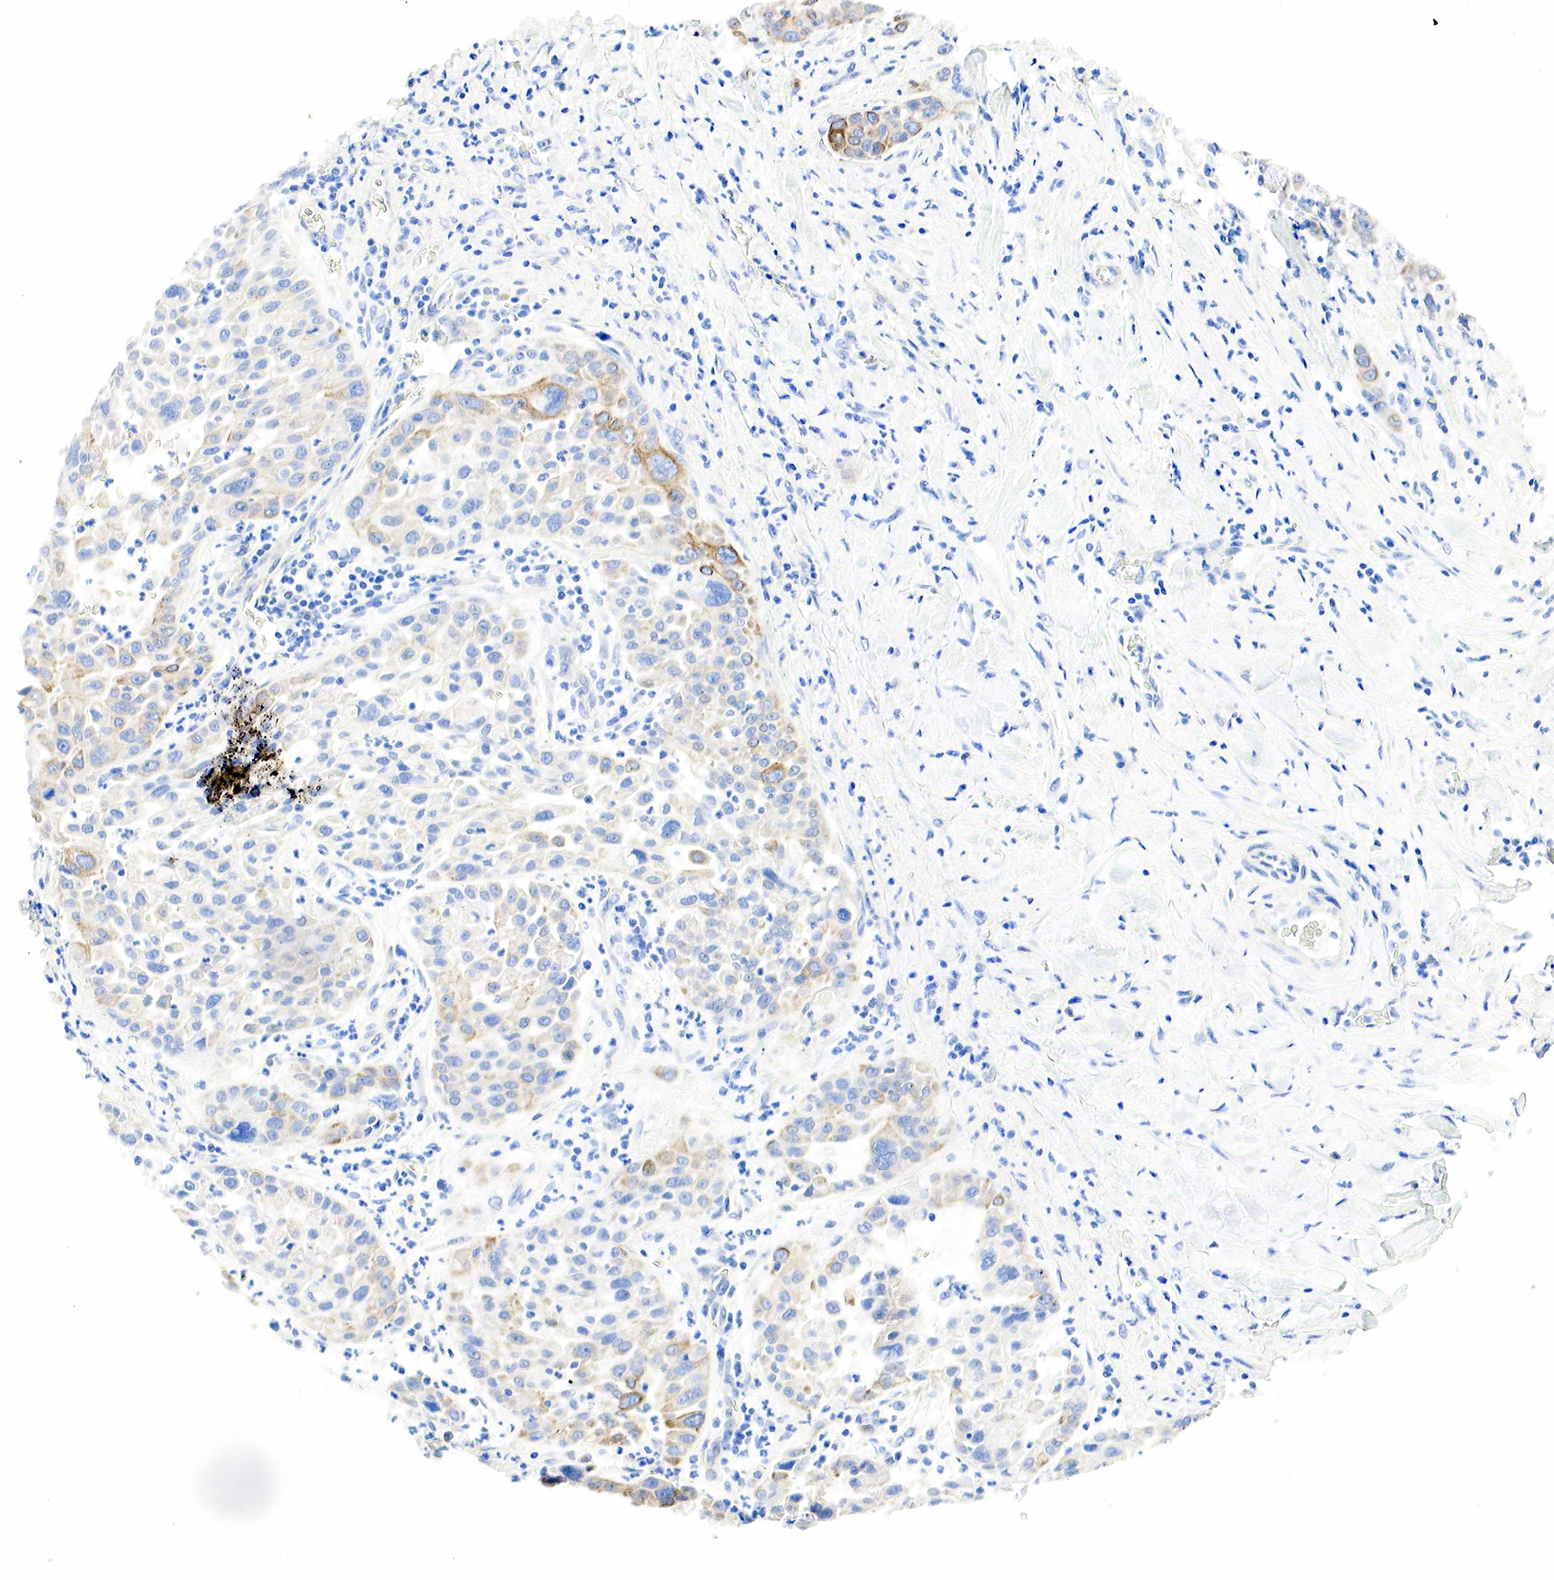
{"staining": {"intensity": "moderate", "quantity": "25%-75%", "location": "cytoplasmic/membranous"}, "tissue": "pancreatic cancer", "cell_type": "Tumor cells", "image_type": "cancer", "snomed": [{"axis": "morphology", "description": "Adenocarcinoma, NOS"}, {"axis": "topography", "description": "Pancreas"}], "caption": "IHC (DAB (3,3'-diaminobenzidine)) staining of pancreatic cancer exhibits moderate cytoplasmic/membranous protein positivity in about 25%-75% of tumor cells. The staining was performed using DAB (3,3'-diaminobenzidine), with brown indicating positive protein expression. Nuclei are stained blue with hematoxylin.", "gene": "PGR", "patient": {"sex": "female", "age": 52}}